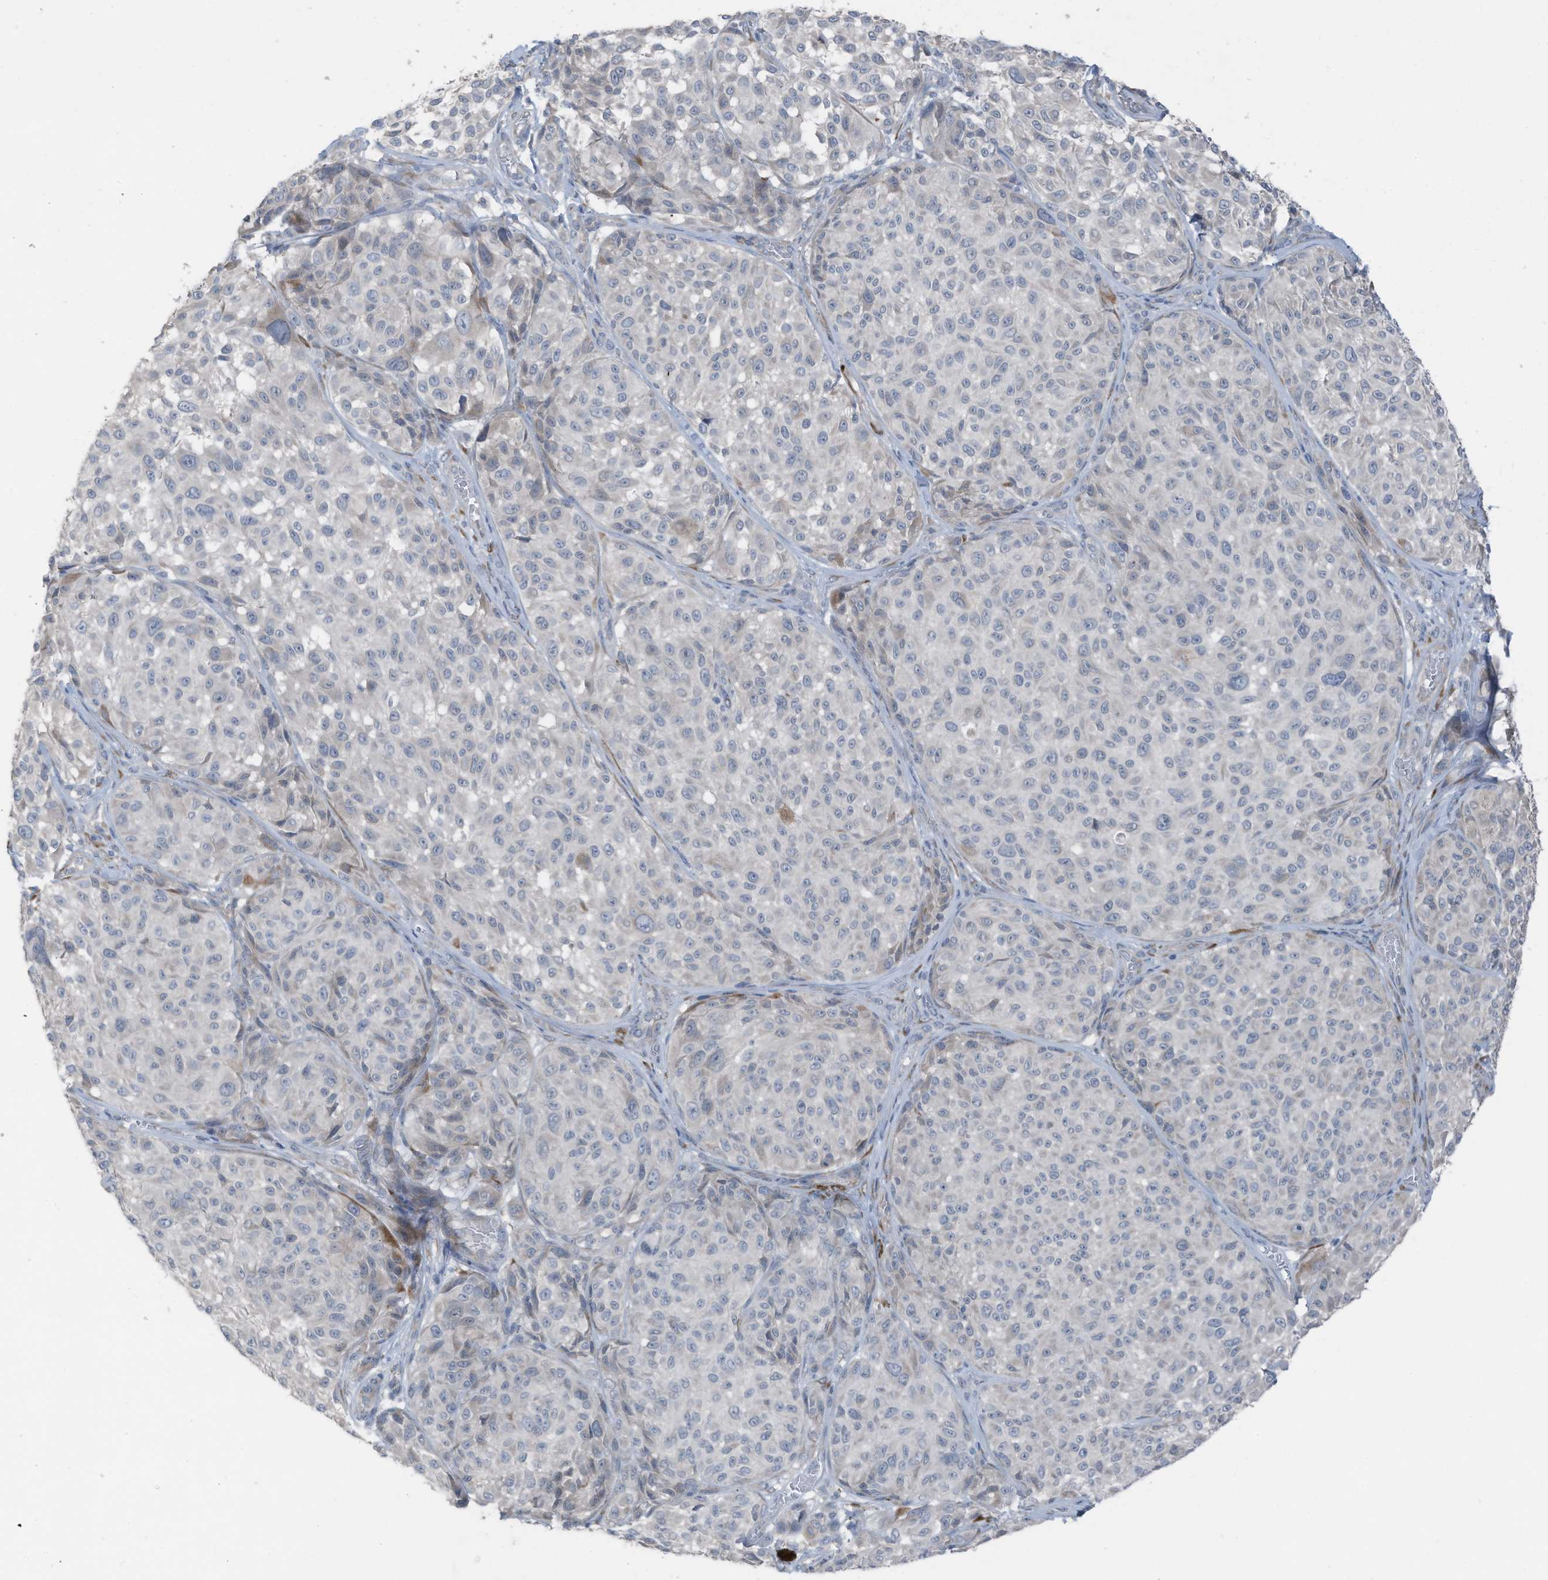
{"staining": {"intensity": "negative", "quantity": "none", "location": "none"}, "tissue": "melanoma", "cell_type": "Tumor cells", "image_type": "cancer", "snomed": [{"axis": "morphology", "description": "Malignant melanoma, NOS"}, {"axis": "topography", "description": "Skin"}], "caption": "Immunohistochemical staining of human melanoma shows no significant staining in tumor cells. The staining is performed using DAB (3,3'-diaminobenzidine) brown chromogen with nuclei counter-stained in using hematoxylin.", "gene": "ARHGEF33", "patient": {"sex": "male", "age": 83}}